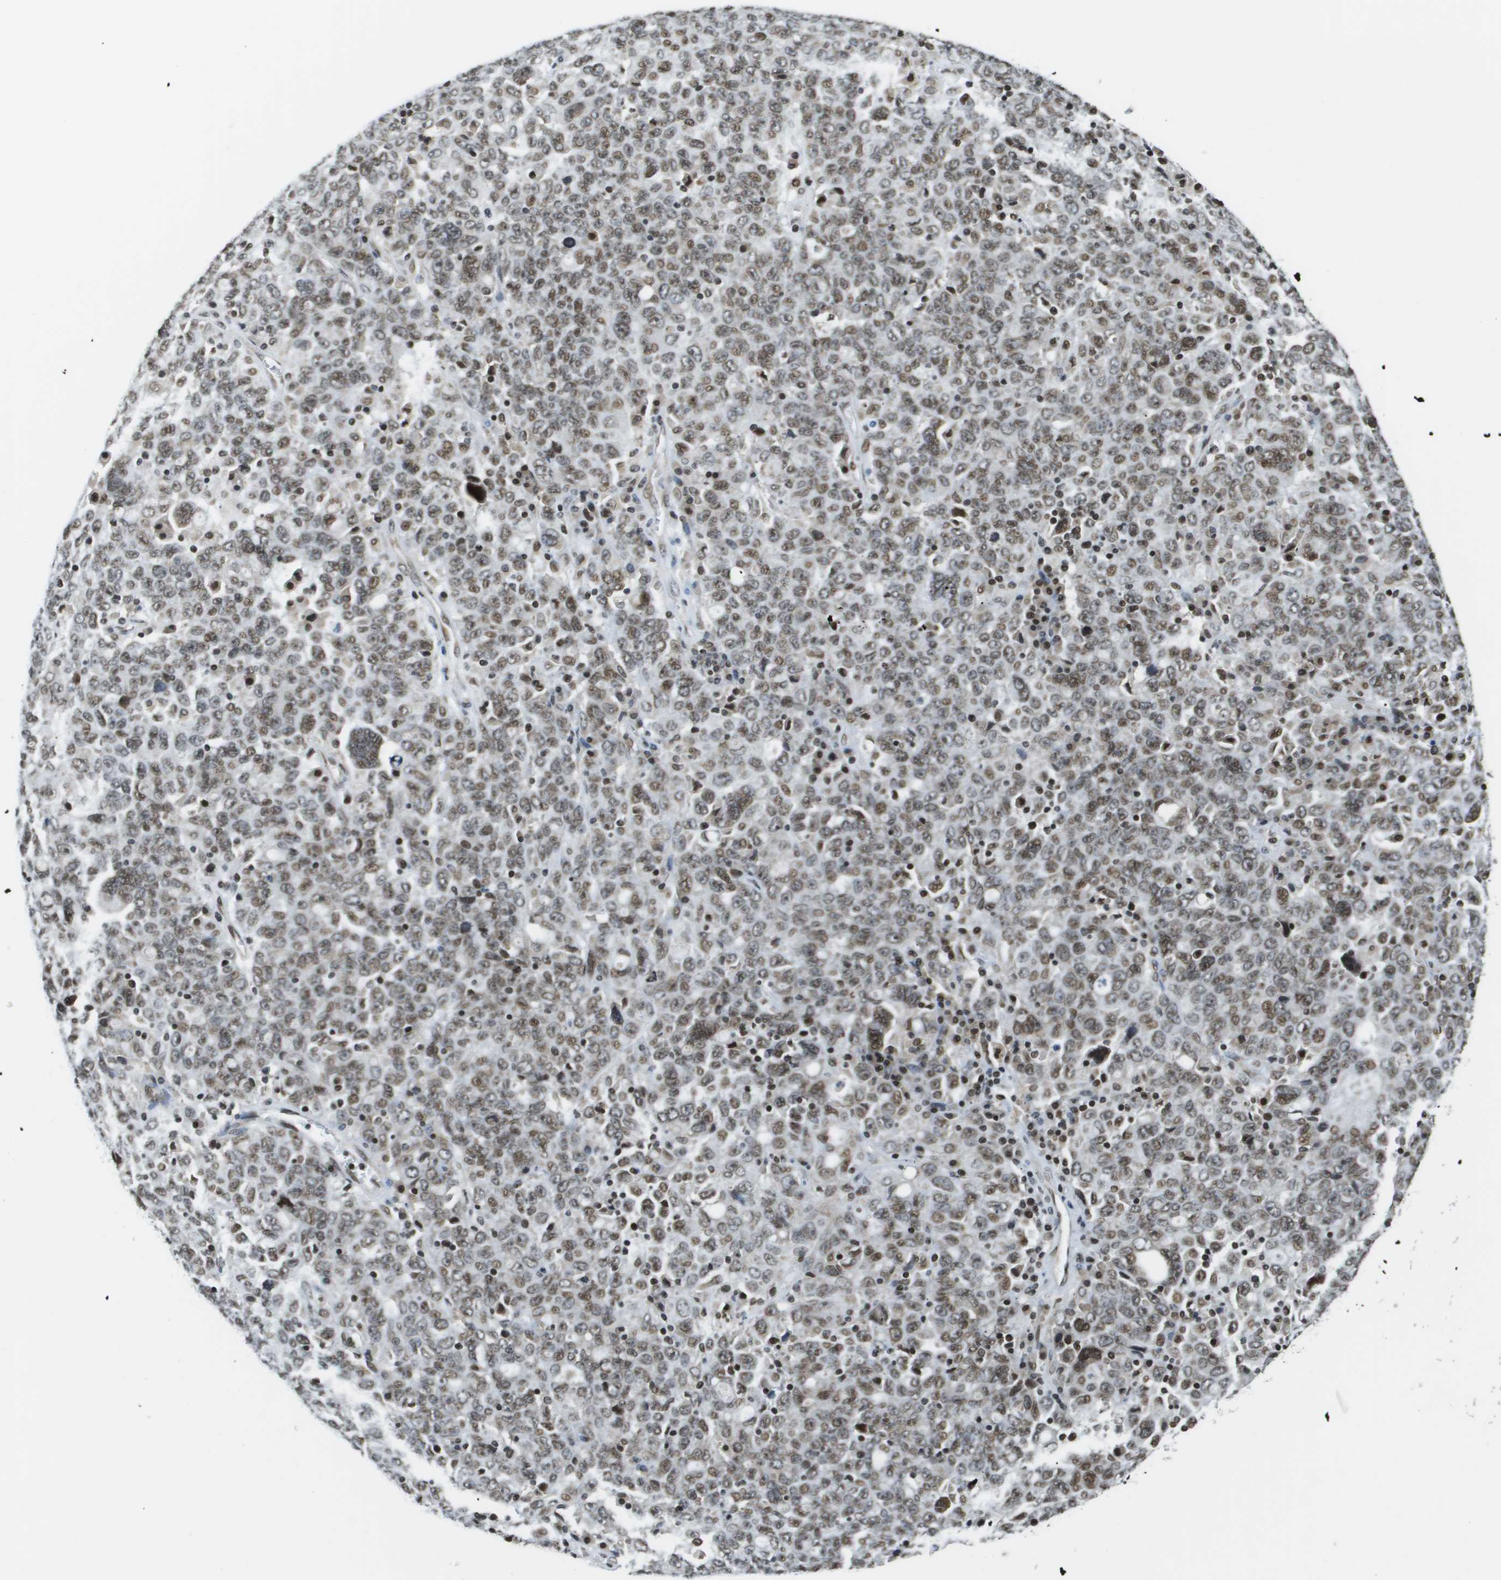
{"staining": {"intensity": "moderate", "quantity": ">75%", "location": "nuclear"}, "tissue": "ovarian cancer", "cell_type": "Tumor cells", "image_type": "cancer", "snomed": [{"axis": "morphology", "description": "Carcinoma, endometroid"}, {"axis": "topography", "description": "Ovary"}], "caption": "Ovarian endometroid carcinoma was stained to show a protein in brown. There is medium levels of moderate nuclear expression in about >75% of tumor cells.", "gene": "RECQL4", "patient": {"sex": "female", "age": 62}}